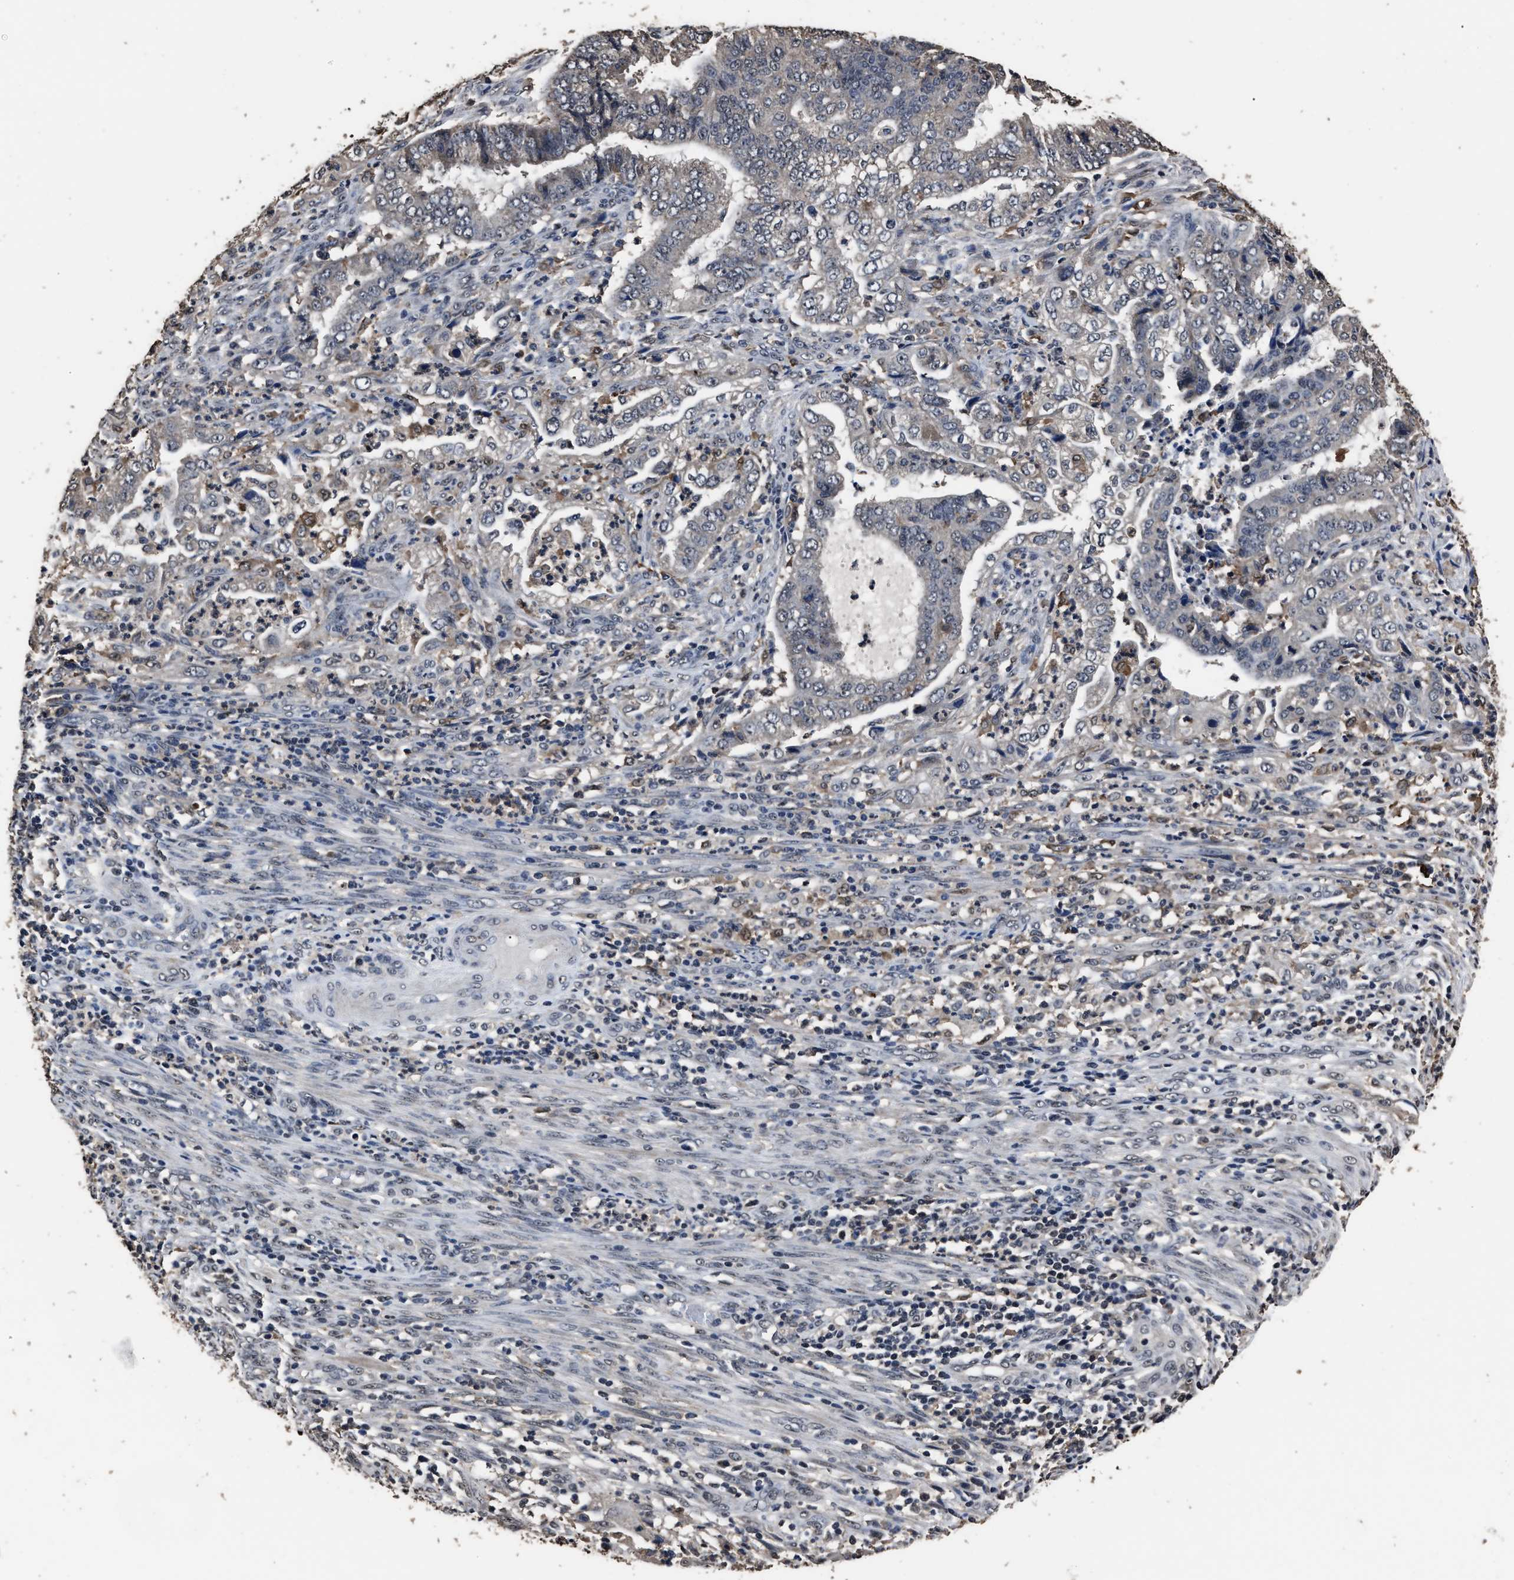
{"staining": {"intensity": "negative", "quantity": "none", "location": "none"}, "tissue": "endometrial cancer", "cell_type": "Tumor cells", "image_type": "cancer", "snomed": [{"axis": "morphology", "description": "Adenocarcinoma, NOS"}, {"axis": "topography", "description": "Endometrium"}], "caption": "IHC image of human adenocarcinoma (endometrial) stained for a protein (brown), which displays no staining in tumor cells. The staining was performed using DAB to visualize the protein expression in brown, while the nuclei were stained in blue with hematoxylin (Magnification: 20x).", "gene": "RSBN1L", "patient": {"sex": "female", "age": 51}}